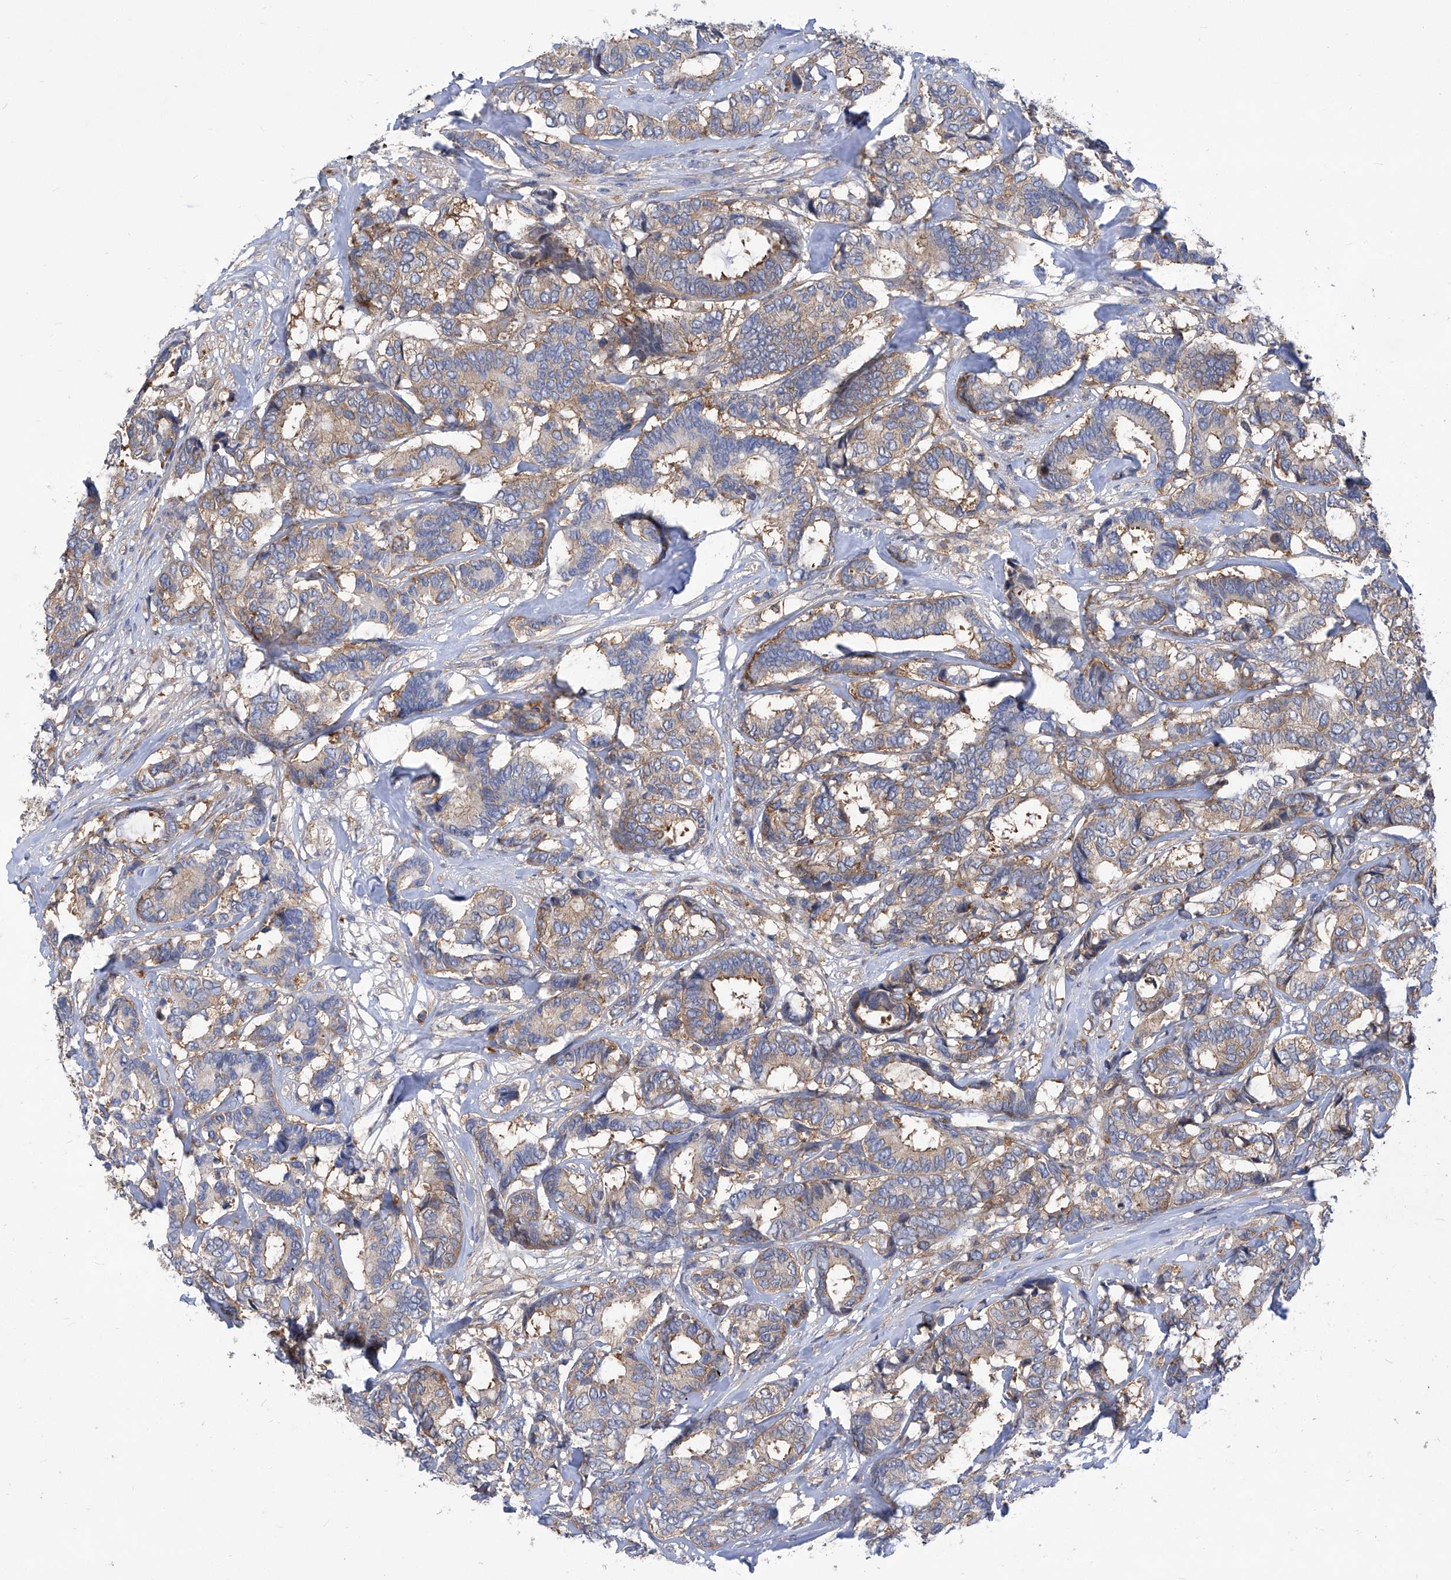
{"staining": {"intensity": "weak", "quantity": "25%-75%", "location": "cytoplasmic/membranous"}, "tissue": "breast cancer", "cell_type": "Tumor cells", "image_type": "cancer", "snomed": [{"axis": "morphology", "description": "Duct carcinoma"}, {"axis": "topography", "description": "Breast"}], "caption": "Immunohistochemistry (IHC) of human breast intraductal carcinoma reveals low levels of weak cytoplasmic/membranous expression in approximately 25%-75% of tumor cells.", "gene": "EIF3M", "patient": {"sex": "female", "age": 87}}